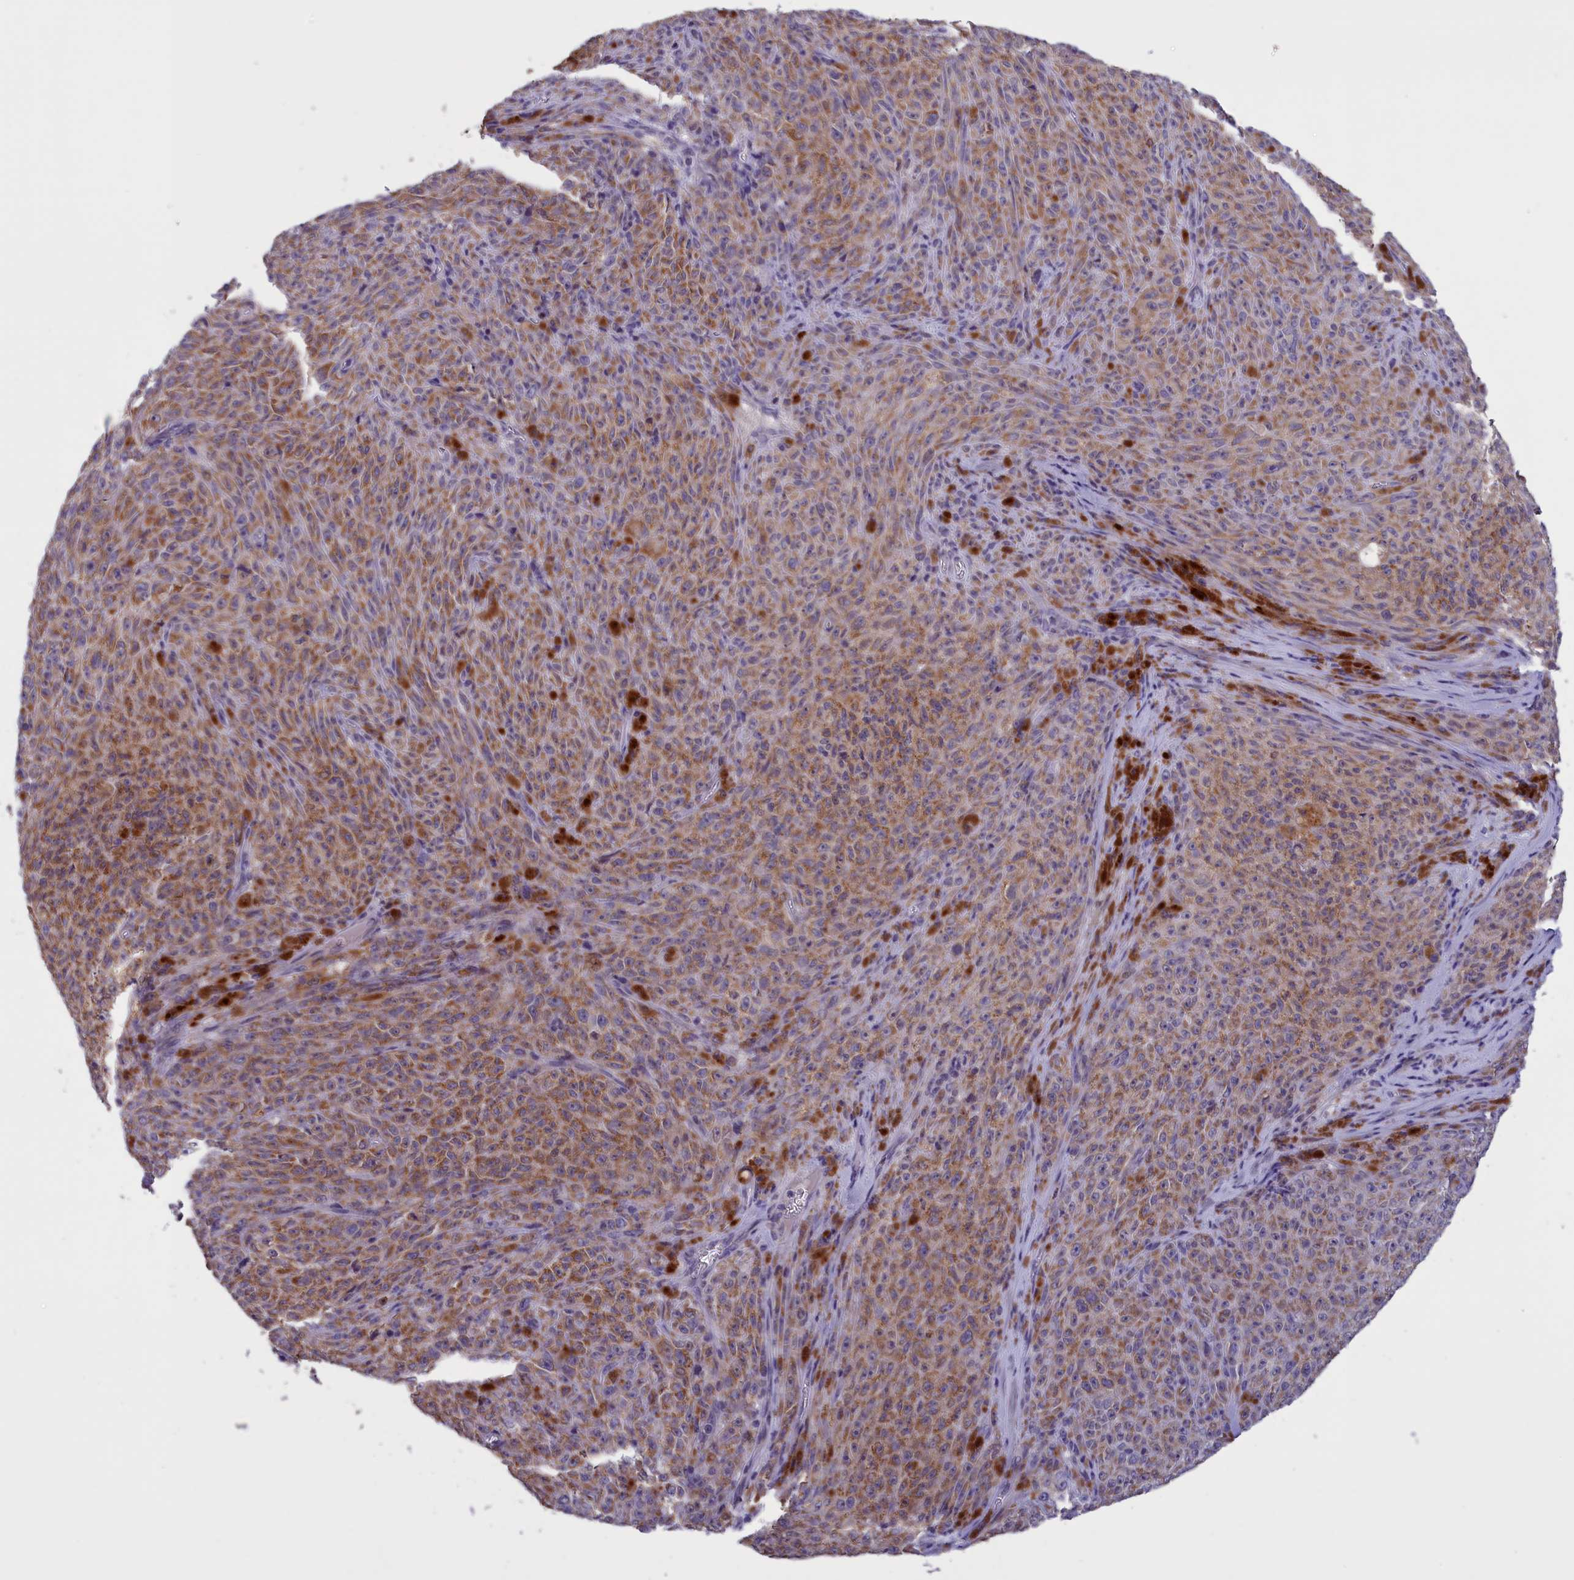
{"staining": {"intensity": "moderate", "quantity": ">75%", "location": "cytoplasmic/membranous"}, "tissue": "melanoma", "cell_type": "Tumor cells", "image_type": "cancer", "snomed": [{"axis": "morphology", "description": "Malignant melanoma, NOS"}, {"axis": "topography", "description": "Skin"}], "caption": "Malignant melanoma tissue reveals moderate cytoplasmic/membranous staining in approximately >75% of tumor cells", "gene": "PARS2", "patient": {"sex": "female", "age": 82}}